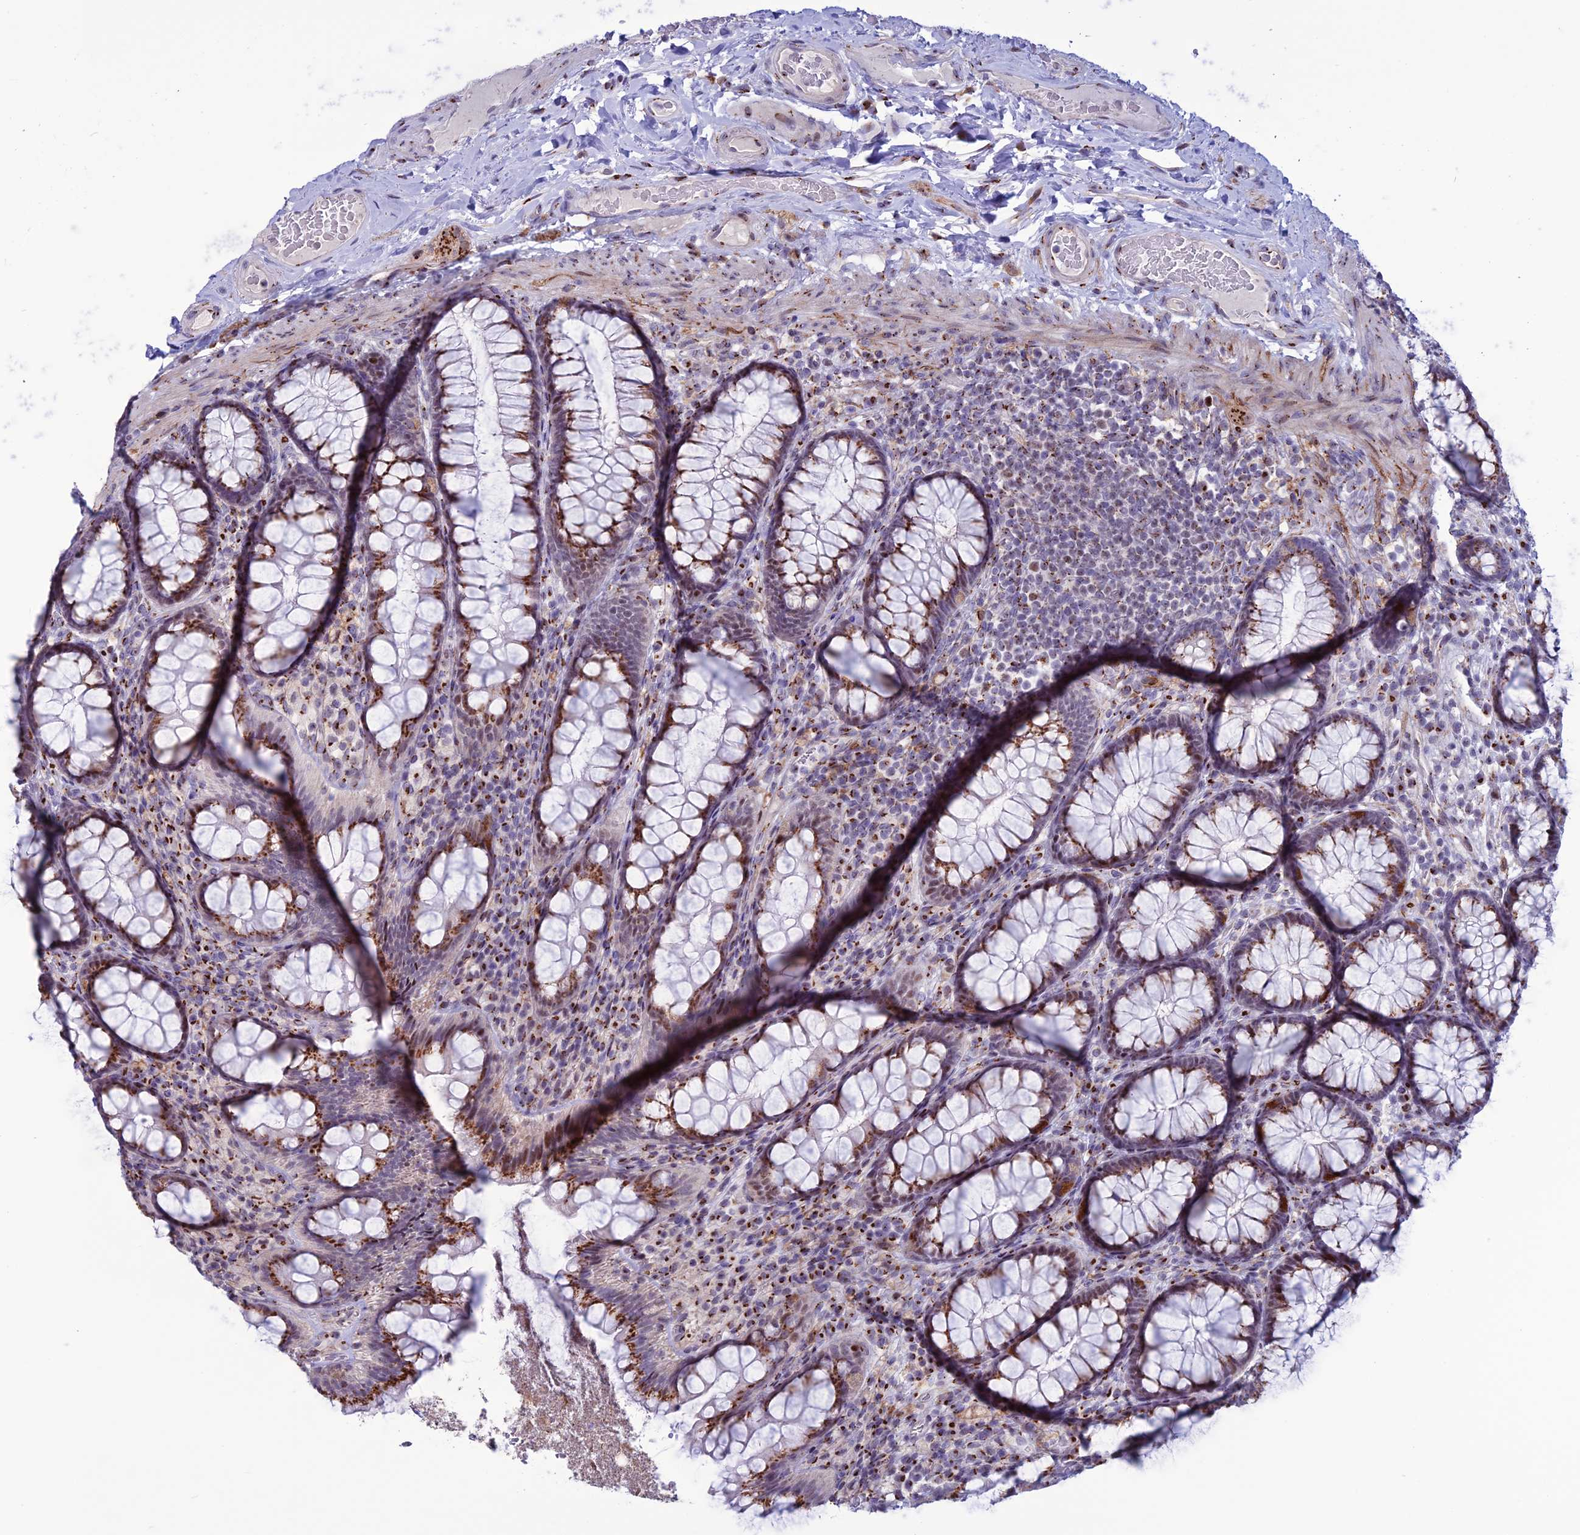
{"staining": {"intensity": "strong", "quantity": ">75%", "location": "cytoplasmic/membranous"}, "tissue": "rectum", "cell_type": "Glandular cells", "image_type": "normal", "snomed": [{"axis": "morphology", "description": "Normal tissue, NOS"}, {"axis": "topography", "description": "Rectum"}], "caption": "Immunohistochemistry (IHC) micrograph of normal rectum: rectum stained using immunohistochemistry (IHC) demonstrates high levels of strong protein expression localized specifically in the cytoplasmic/membranous of glandular cells, appearing as a cytoplasmic/membranous brown color.", "gene": "PLEKHA4", "patient": {"sex": "male", "age": 83}}